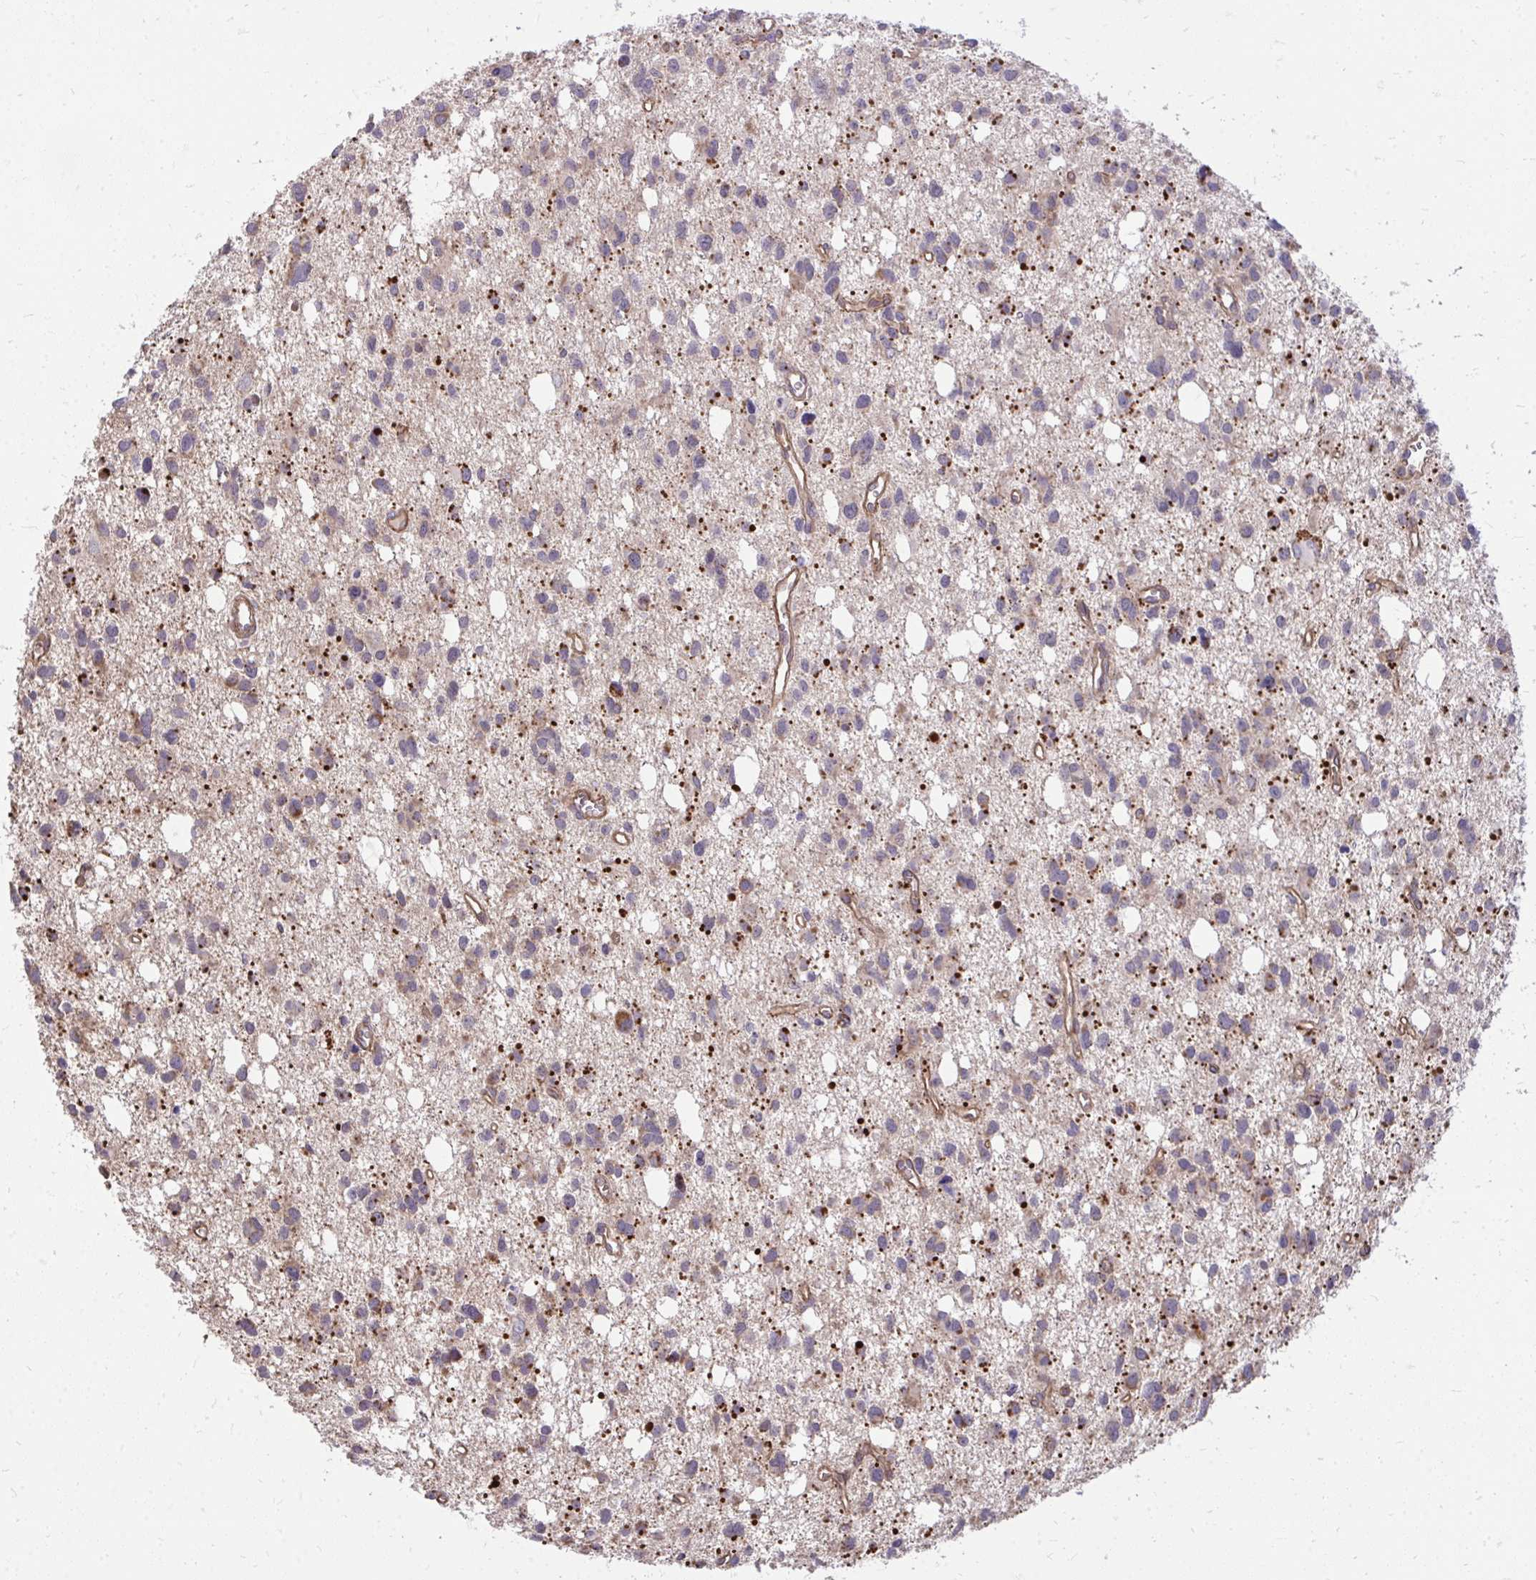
{"staining": {"intensity": "moderate", "quantity": "<25%", "location": "cytoplasmic/membranous"}, "tissue": "glioma", "cell_type": "Tumor cells", "image_type": "cancer", "snomed": [{"axis": "morphology", "description": "Glioma, malignant, High grade"}, {"axis": "topography", "description": "Brain"}], "caption": "IHC (DAB (3,3'-diaminobenzidine)) staining of human malignant high-grade glioma demonstrates moderate cytoplasmic/membranous protein positivity in approximately <25% of tumor cells.", "gene": "SLC7A5", "patient": {"sex": "male", "age": 23}}